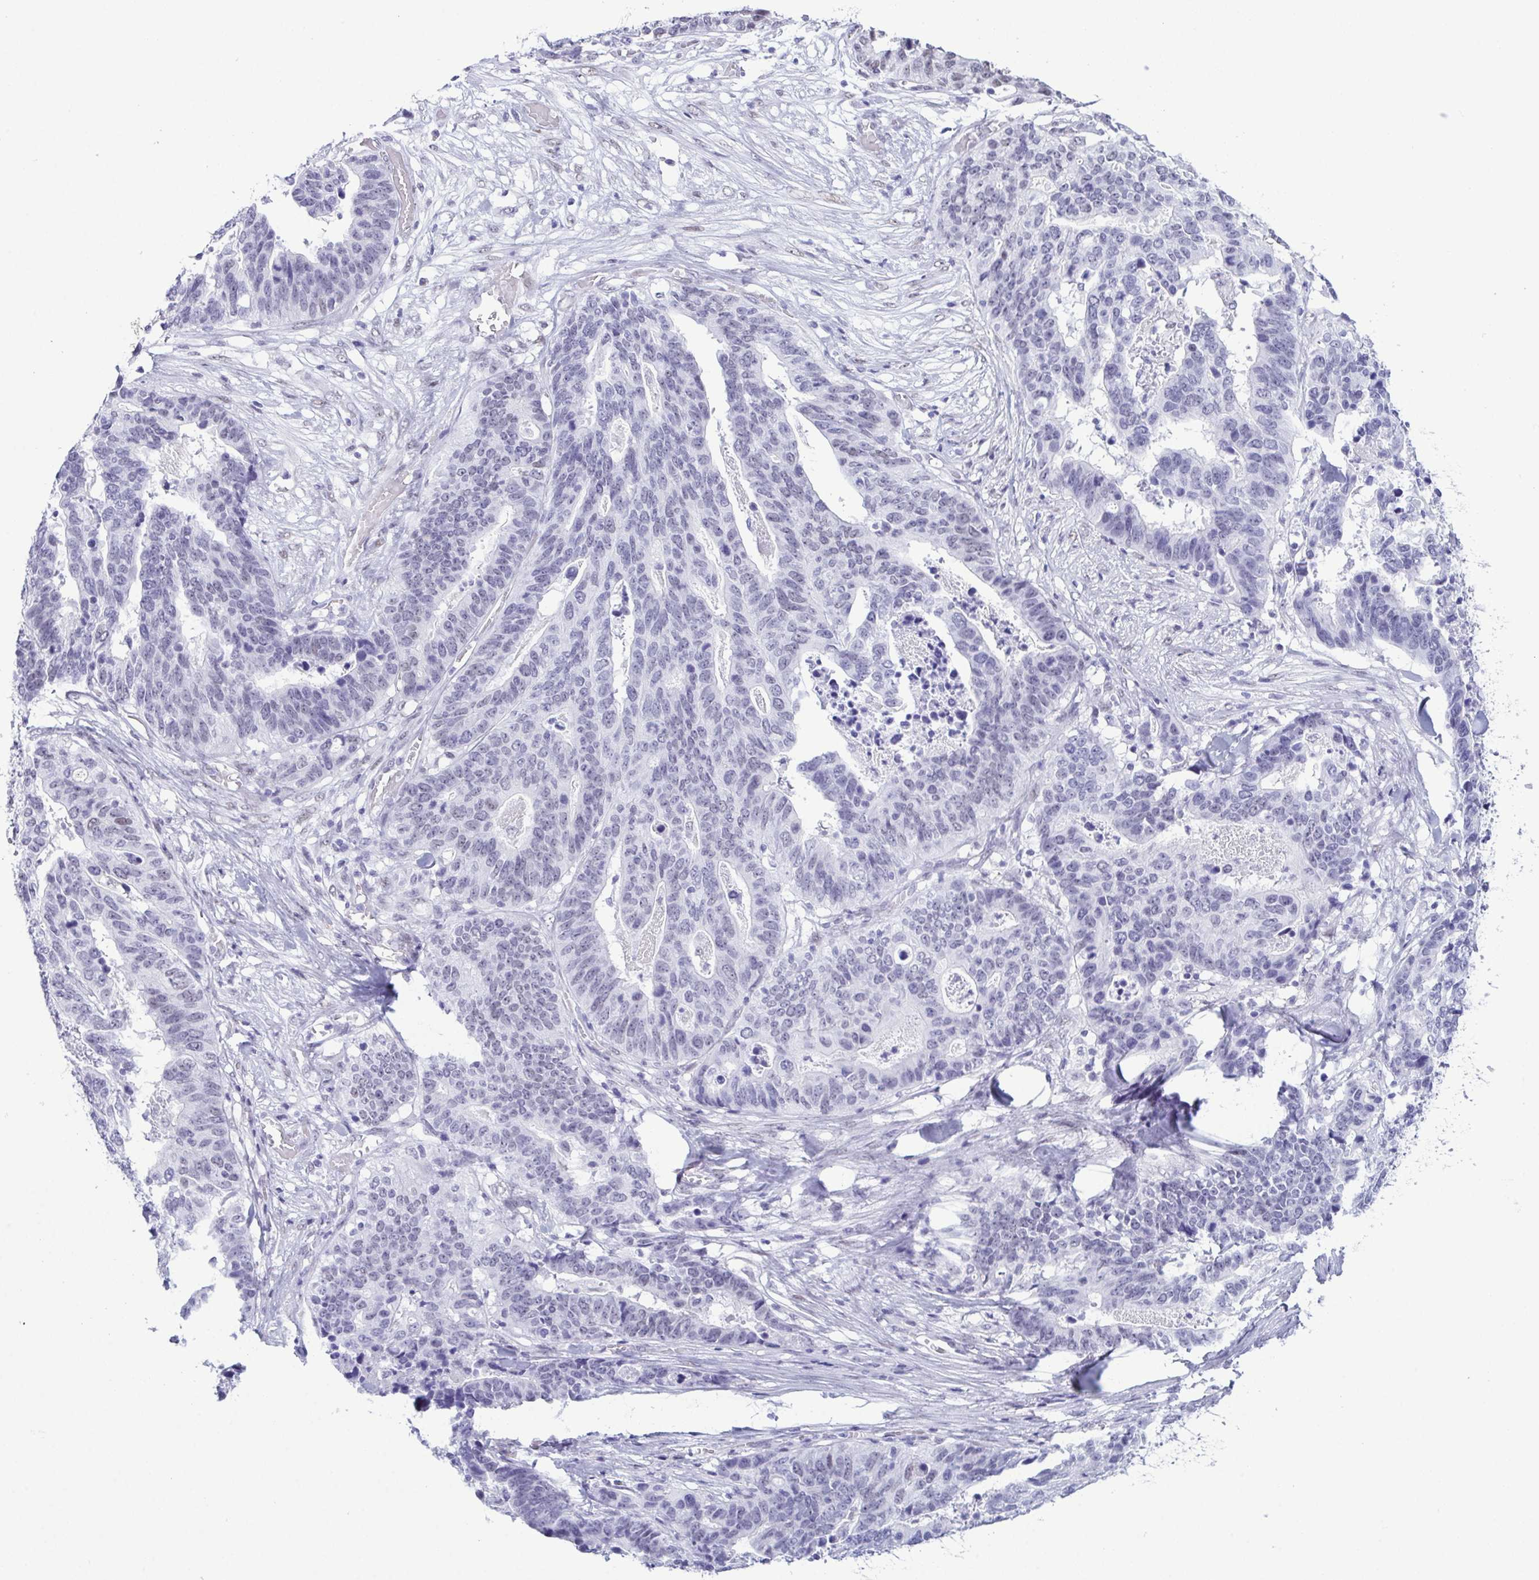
{"staining": {"intensity": "negative", "quantity": "none", "location": "none"}, "tissue": "stomach cancer", "cell_type": "Tumor cells", "image_type": "cancer", "snomed": [{"axis": "morphology", "description": "Adenocarcinoma, NOS"}, {"axis": "topography", "description": "Stomach, upper"}], "caption": "A high-resolution image shows IHC staining of adenocarcinoma (stomach), which exhibits no significant positivity in tumor cells.", "gene": "SUGP2", "patient": {"sex": "female", "age": 67}}